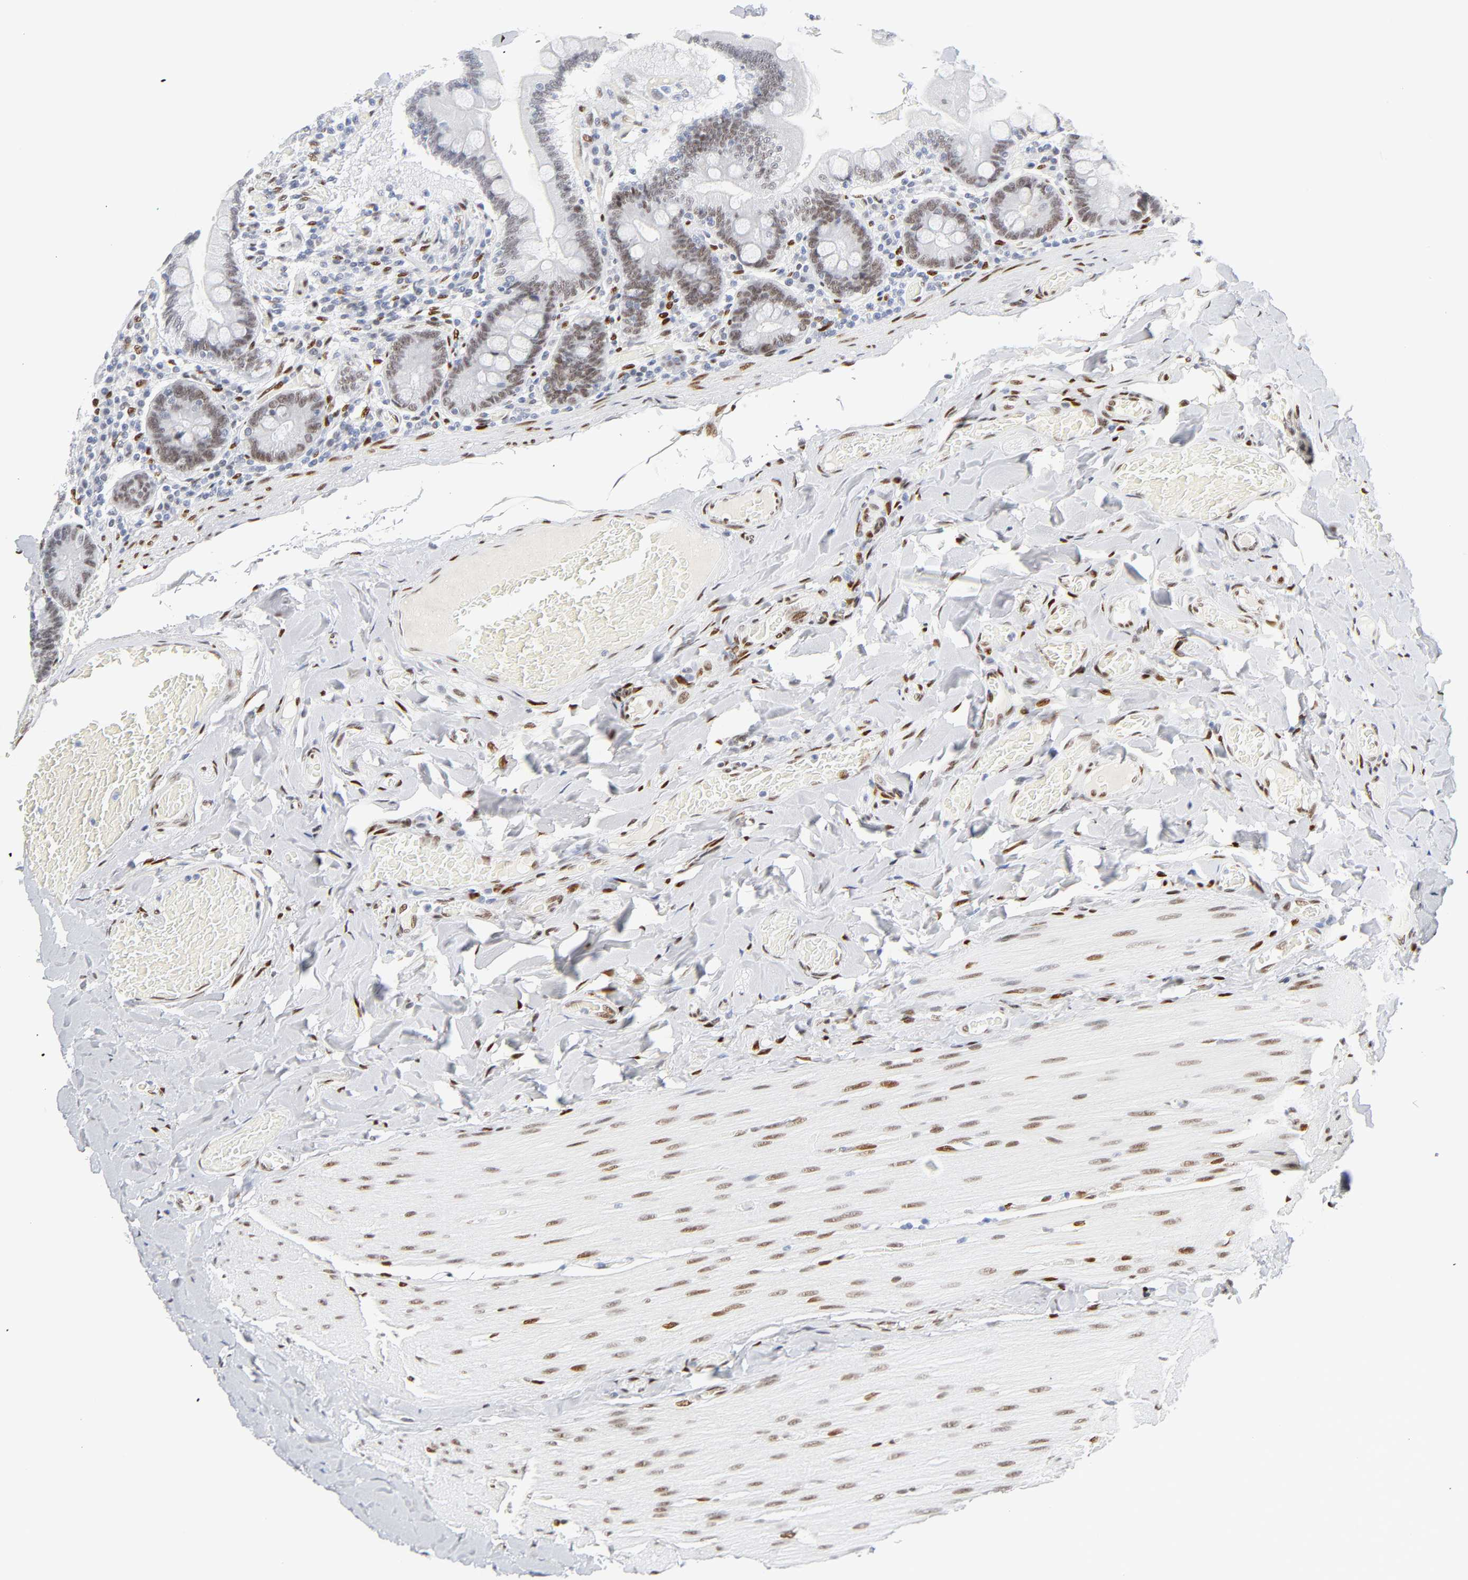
{"staining": {"intensity": "weak", "quantity": ">75%", "location": "nuclear"}, "tissue": "duodenum", "cell_type": "Glandular cells", "image_type": "normal", "snomed": [{"axis": "morphology", "description": "Normal tissue, NOS"}, {"axis": "topography", "description": "Duodenum"}], "caption": "Duodenum stained for a protein reveals weak nuclear positivity in glandular cells. The protein of interest is stained brown, and the nuclei are stained in blue (DAB (3,3'-diaminobenzidine) IHC with brightfield microscopy, high magnification).", "gene": "NFIC", "patient": {"sex": "male", "age": 66}}